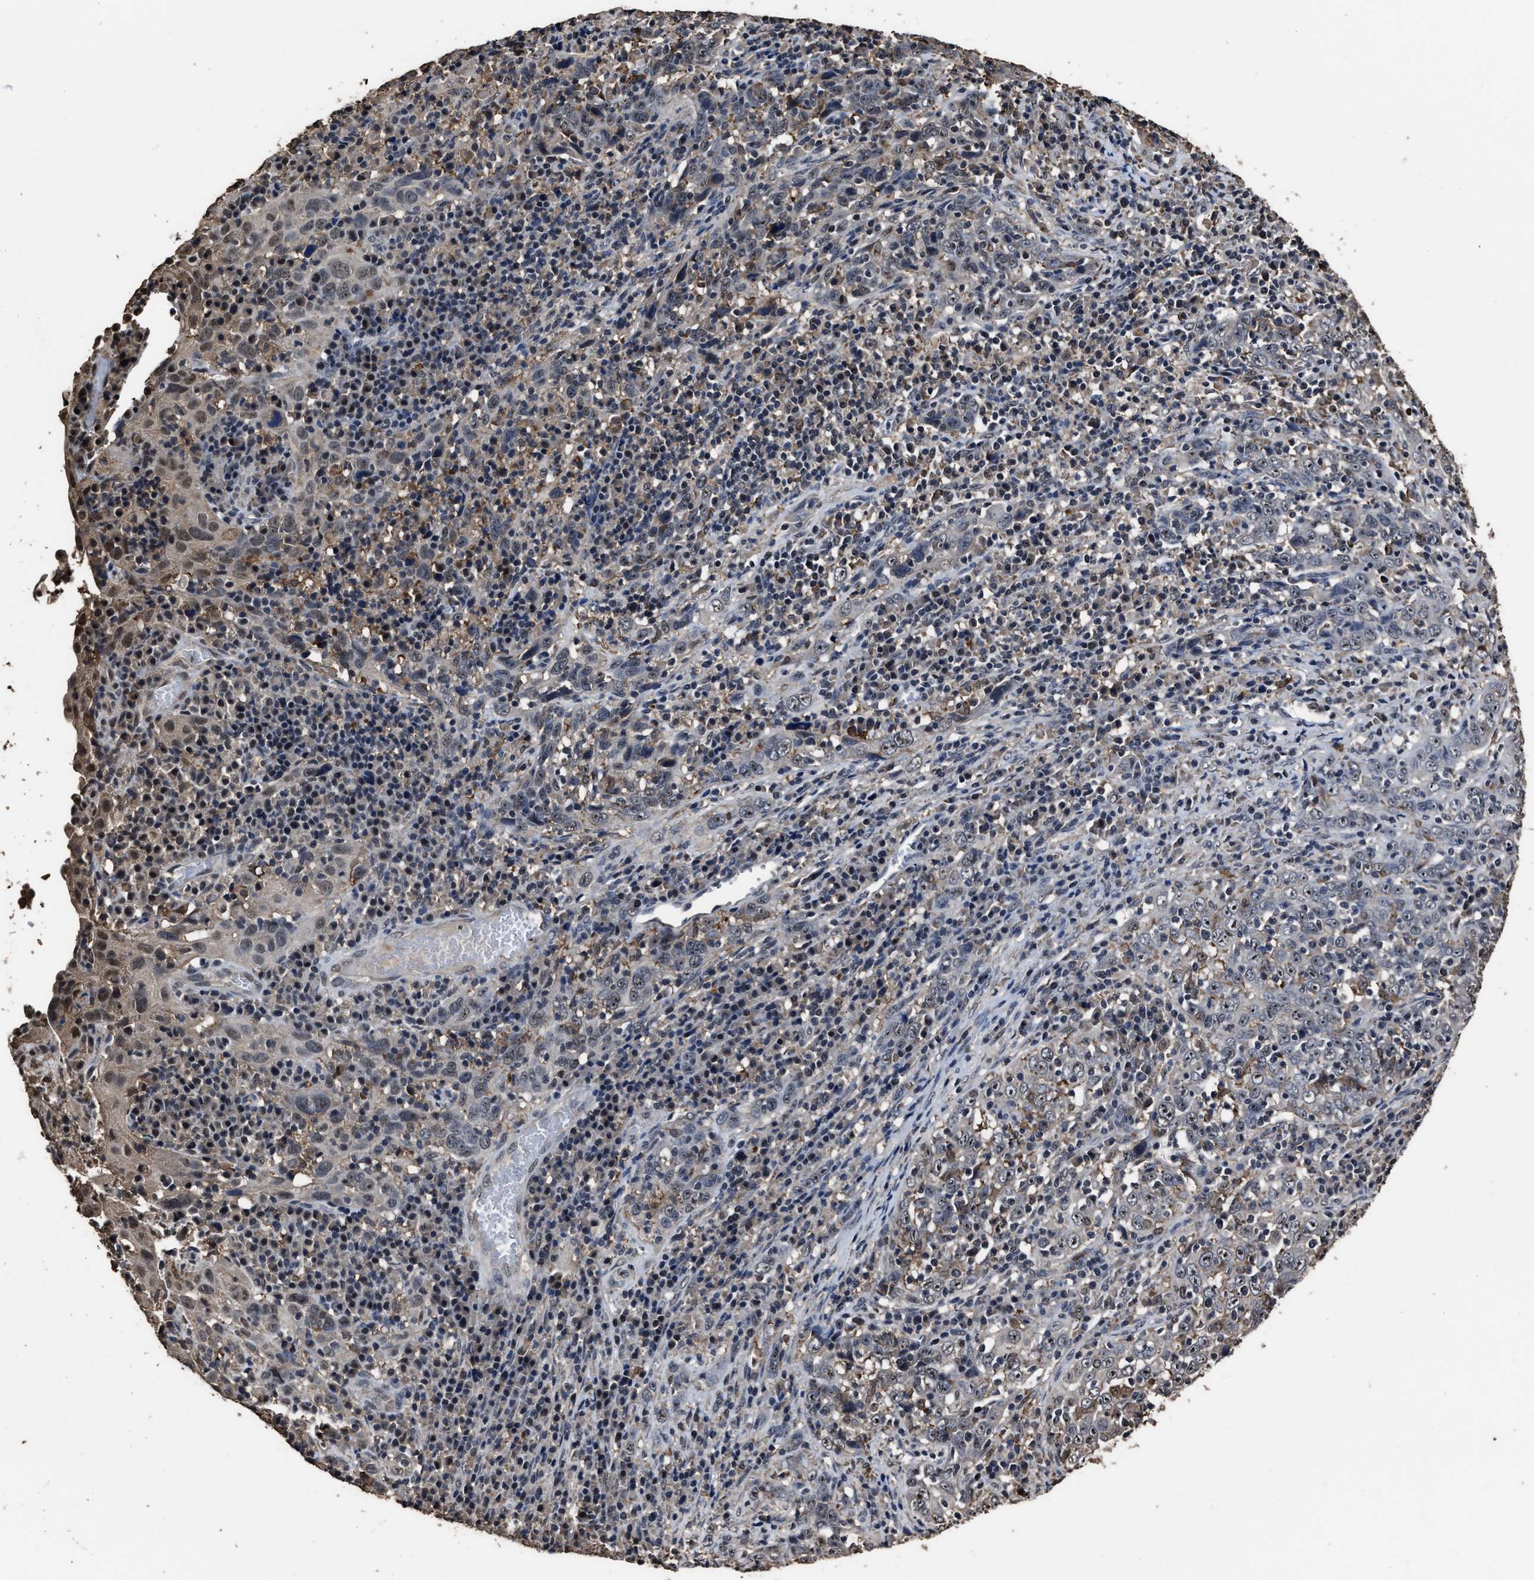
{"staining": {"intensity": "negative", "quantity": "none", "location": "none"}, "tissue": "cervical cancer", "cell_type": "Tumor cells", "image_type": "cancer", "snomed": [{"axis": "morphology", "description": "Squamous cell carcinoma, NOS"}, {"axis": "topography", "description": "Cervix"}], "caption": "There is no significant staining in tumor cells of squamous cell carcinoma (cervical).", "gene": "RSBN1L", "patient": {"sex": "female", "age": 46}}